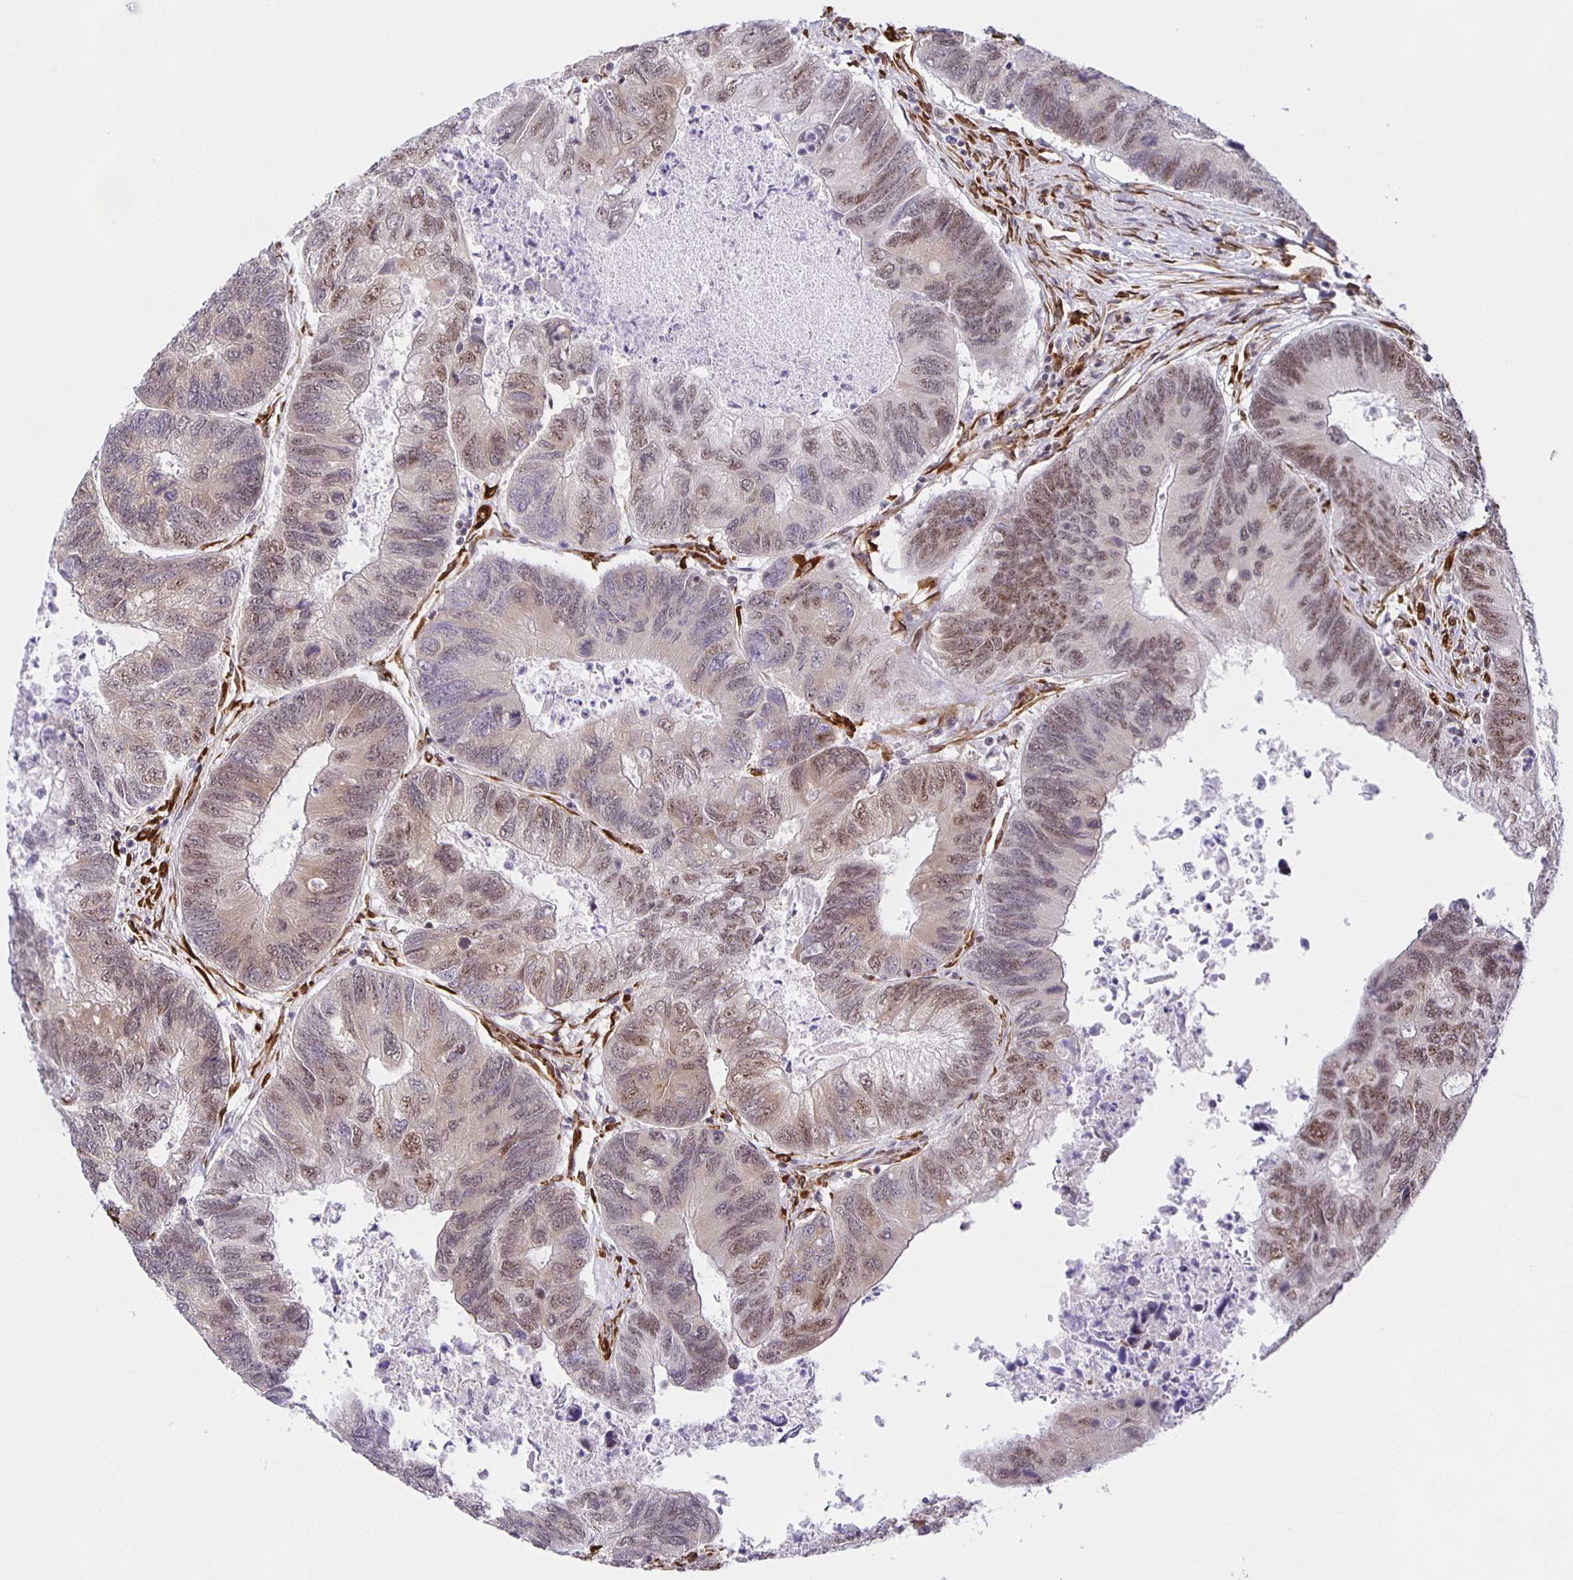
{"staining": {"intensity": "moderate", "quantity": "25%-75%", "location": "nuclear"}, "tissue": "colorectal cancer", "cell_type": "Tumor cells", "image_type": "cancer", "snomed": [{"axis": "morphology", "description": "Adenocarcinoma, NOS"}, {"axis": "topography", "description": "Colon"}], "caption": "Human colorectal cancer stained with a protein marker exhibits moderate staining in tumor cells.", "gene": "ZRANB2", "patient": {"sex": "female", "age": 67}}